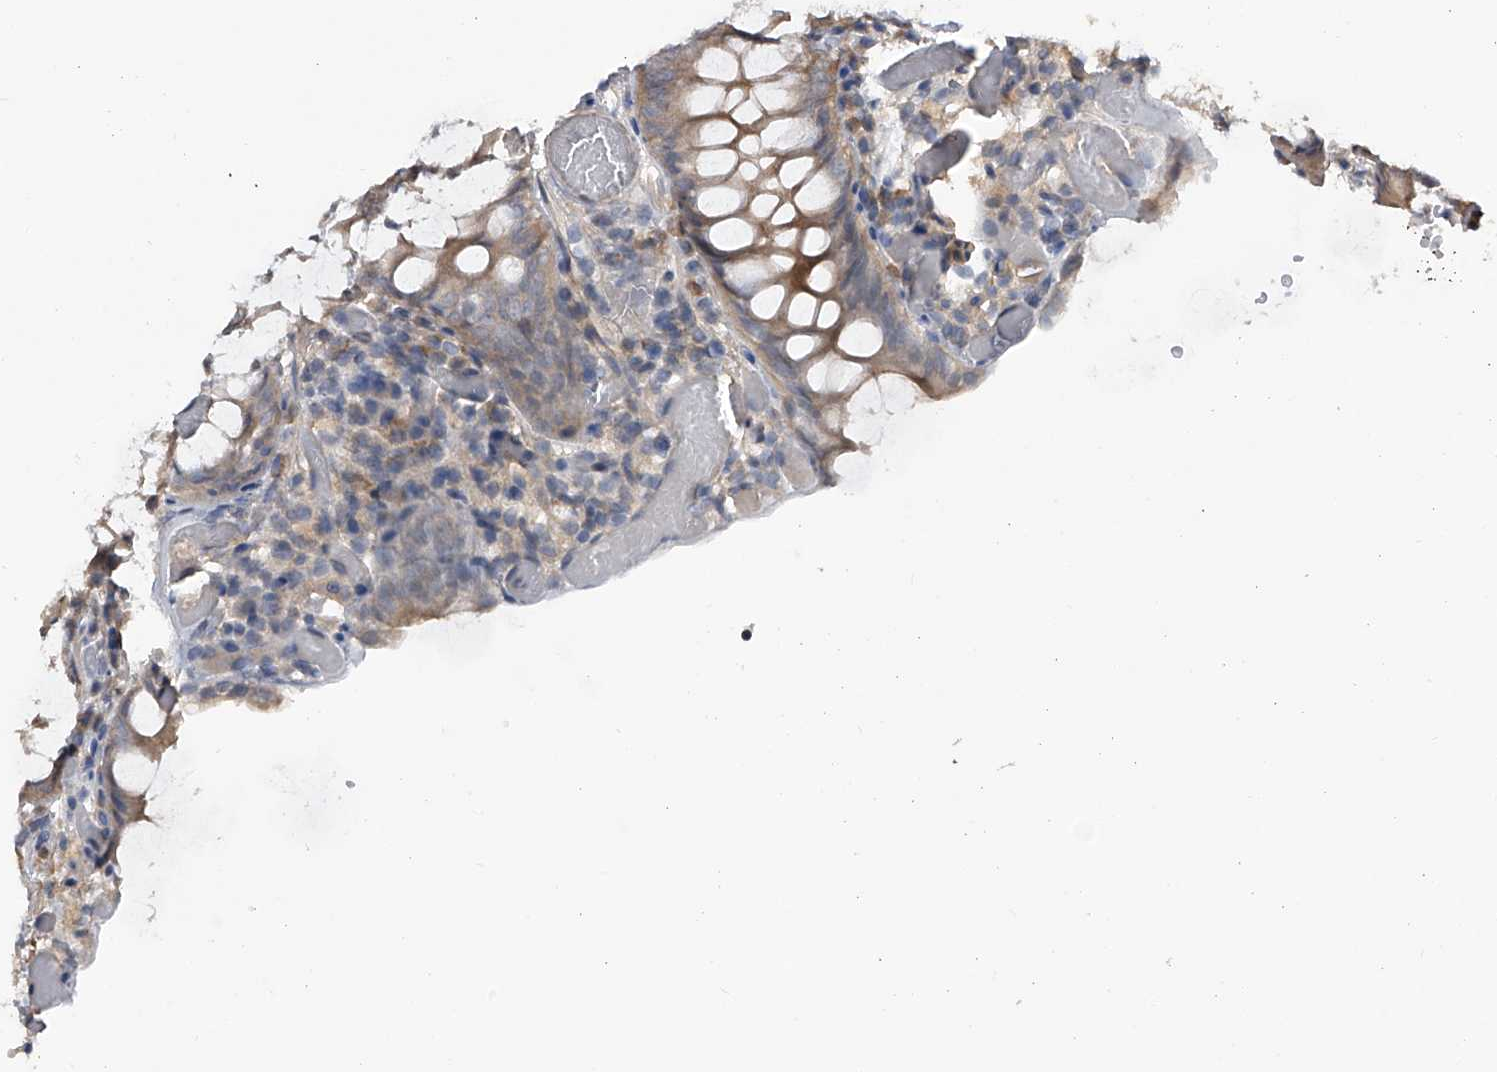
{"staining": {"intensity": "moderate", "quantity": ">75%", "location": "cytoplasmic/membranous"}, "tissue": "colon", "cell_type": "Endothelial cells", "image_type": "normal", "snomed": [{"axis": "morphology", "description": "Normal tissue, NOS"}, {"axis": "topography", "description": "Colon"}], "caption": "Immunohistochemical staining of benign colon demonstrates moderate cytoplasmic/membranous protein expression in about >75% of endothelial cells. The staining was performed using DAB (3,3'-diaminobenzidine) to visualize the protein expression in brown, while the nuclei were stained in blue with hematoxylin (Magnification: 20x).", "gene": "CFAP298", "patient": {"sex": "male", "age": 14}}